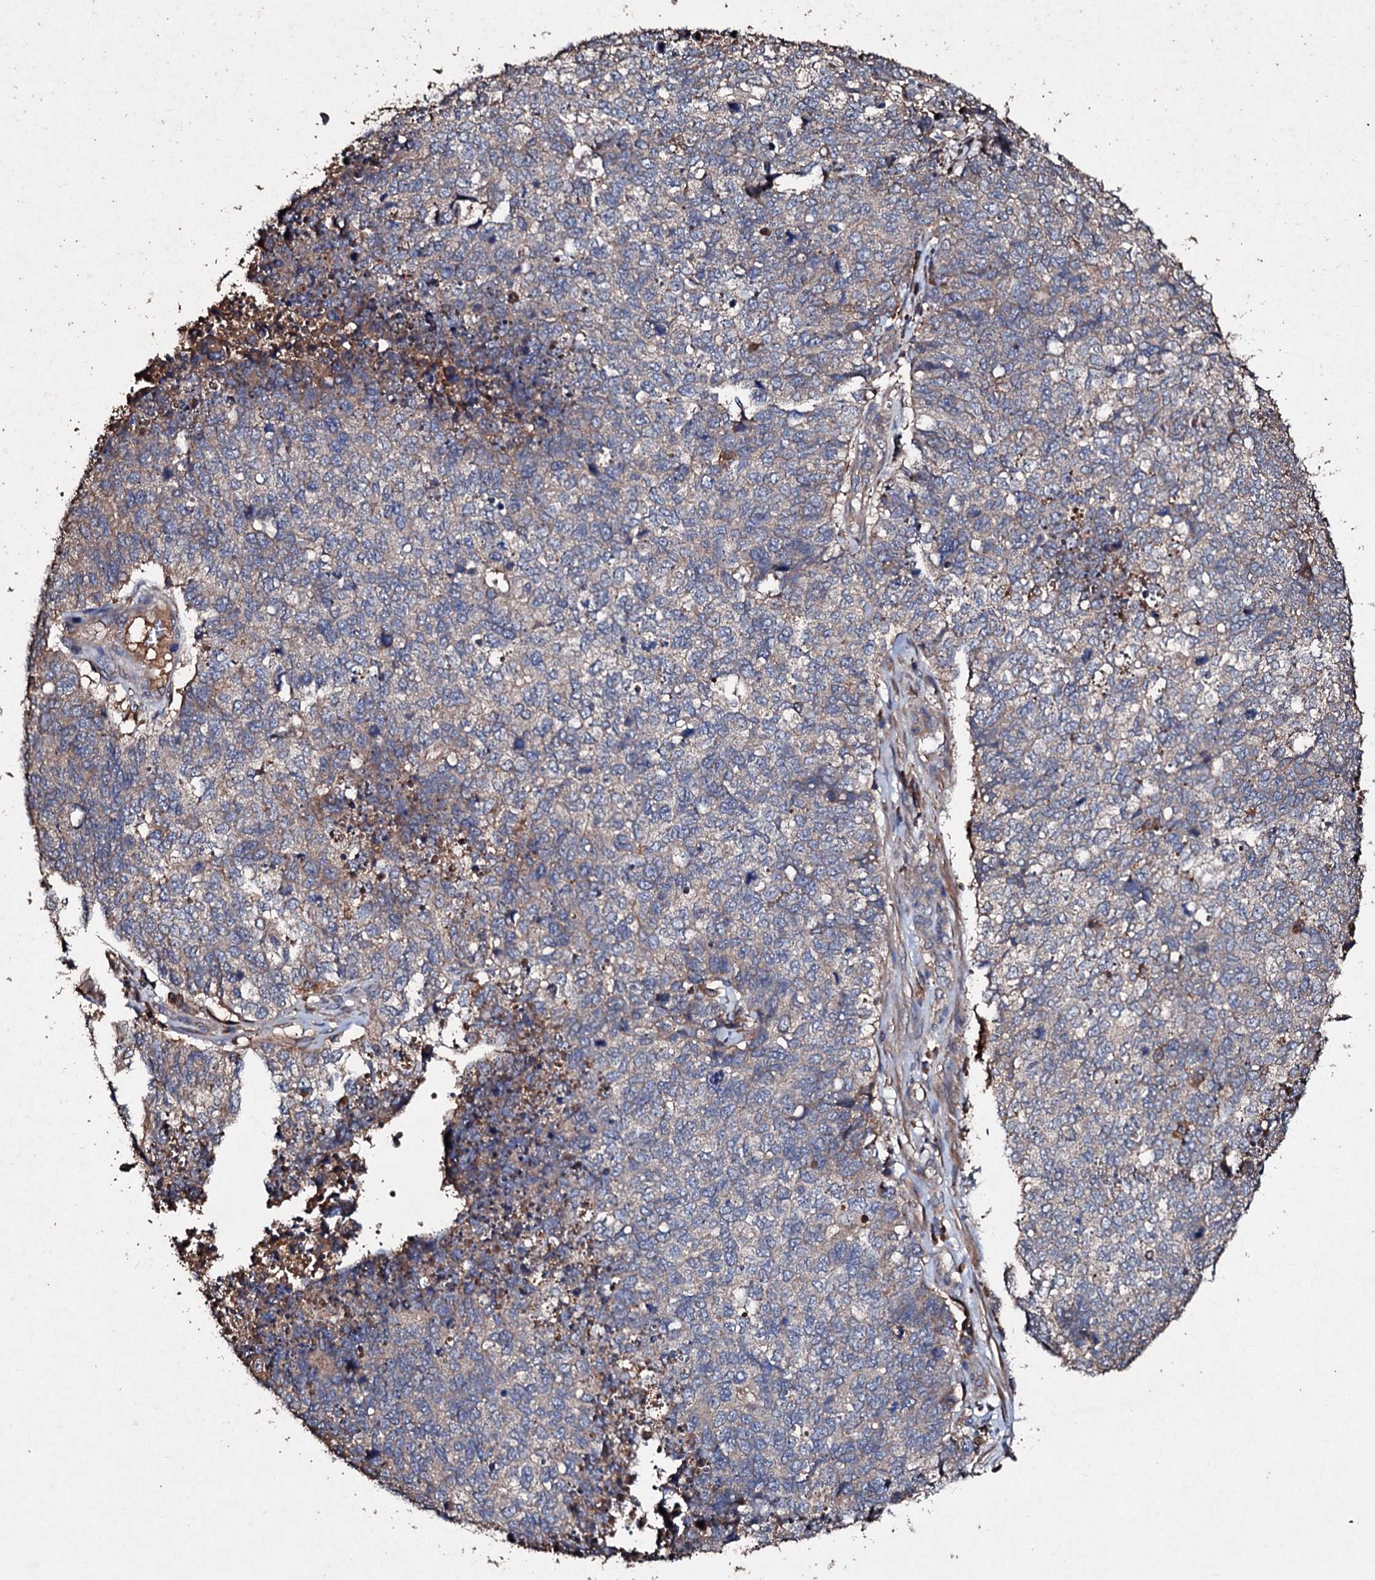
{"staining": {"intensity": "weak", "quantity": "25%-75%", "location": "cytoplasmic/membranous"}, "tissue": "cervical cancer", "cell_type": "Tumor cells", "image_type": "cancer", "snomed": [{"axis": "morphology", "description": "Squamous cell carcinoma, NOS"}, {"axis": "topography", "description": "Cervix"}], "caption": "Protein expression analysis of human cervical squamous cell carcinoma reveals weak cytoplasmic/membranous expression in approximately 25%-75% of tumor cells.", "gene": "KERA", "patient": {"sex": "female", "age": 63}}